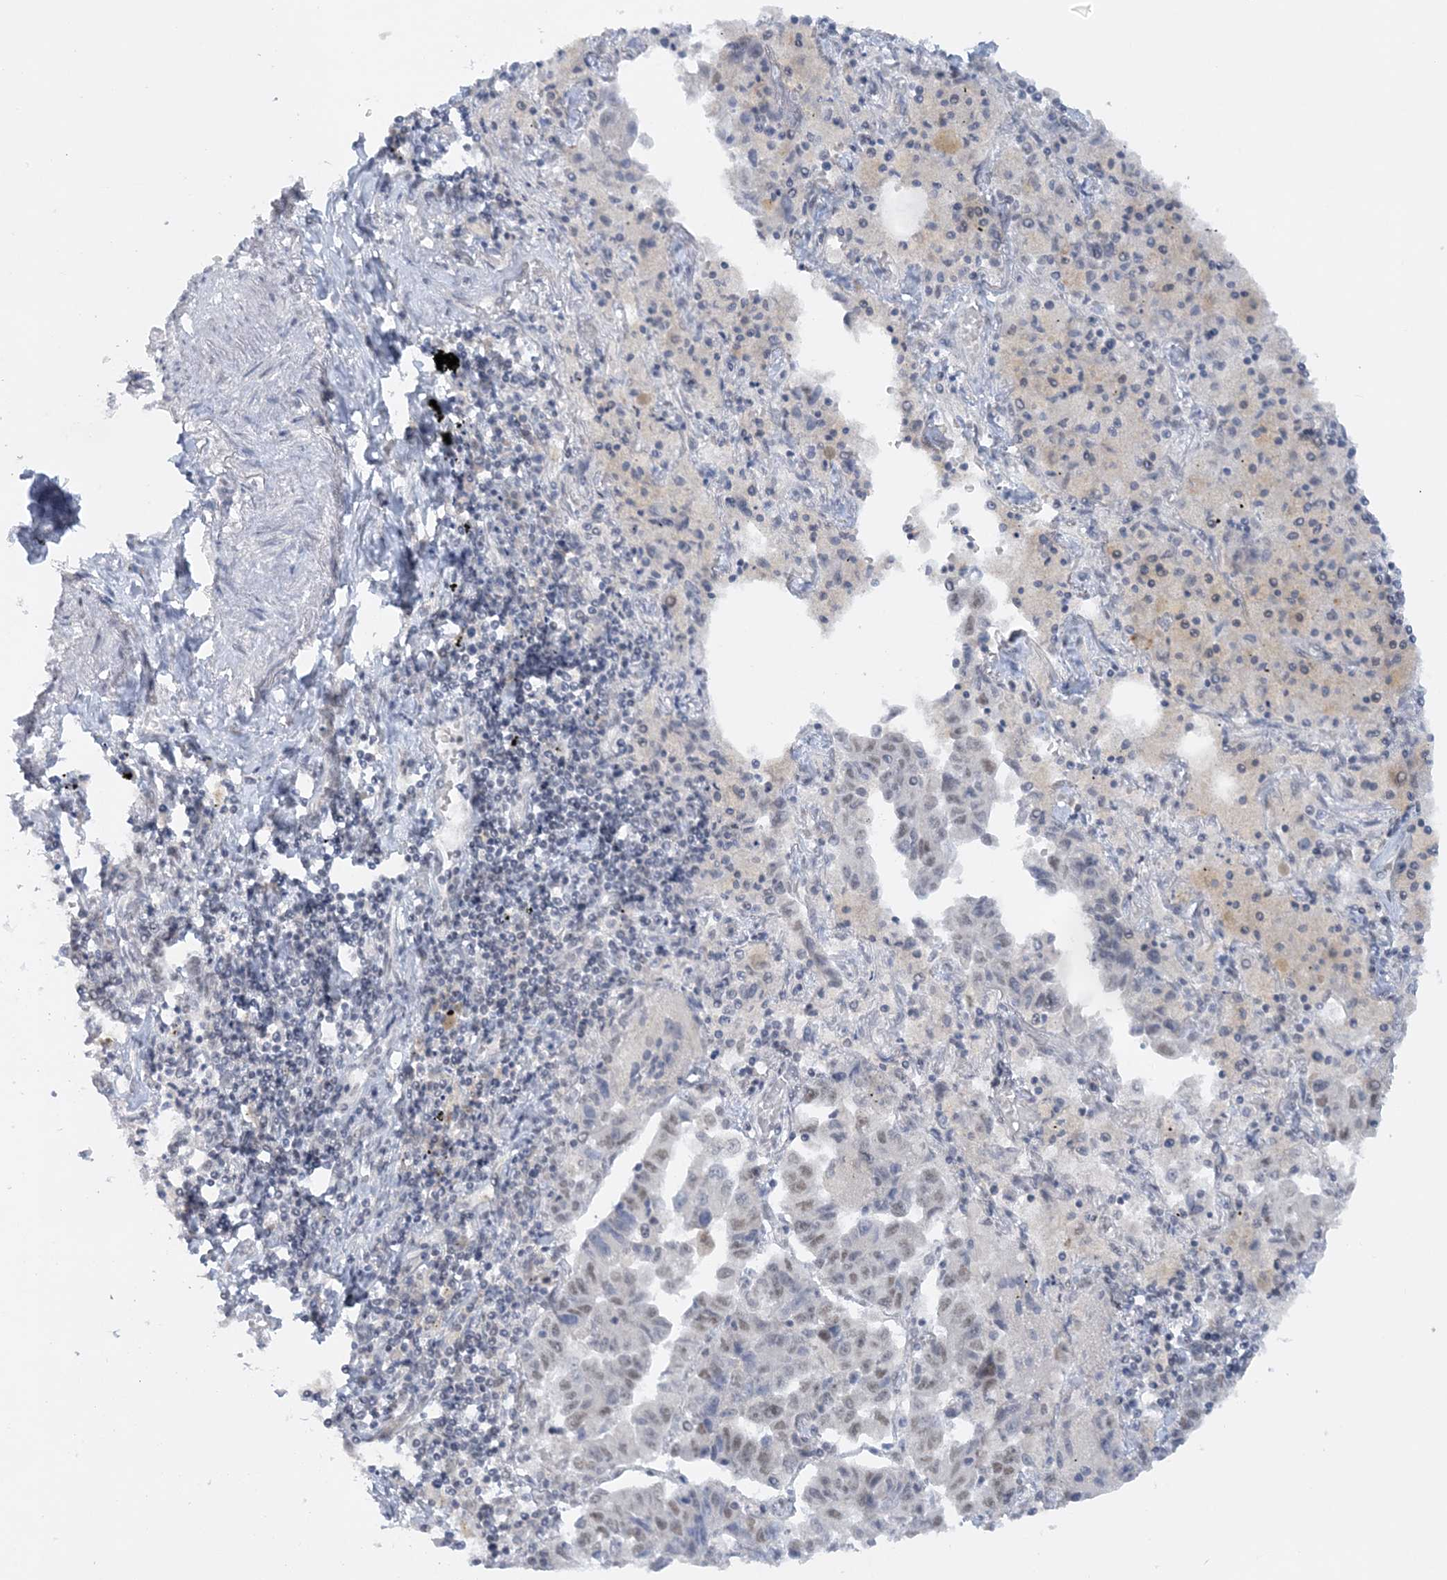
{"staining": {"intensity": "weak", "quantity": "<25%", "location": "nuclear"}, "tissue": "lung cancer", "cell_type": "Tumor cells", "image_type": "cancer", "snomed": [{"axis": "morphology", "description": "Adenocarcinoma, NOS"}, {"axis": "topography", "description": "Lung"}], "caption": "This is an IHC image of lung cancer. There is no expression in tumor cells.", "gene": "KMT2D", "patient": {"sex": "female", "age": 51}}